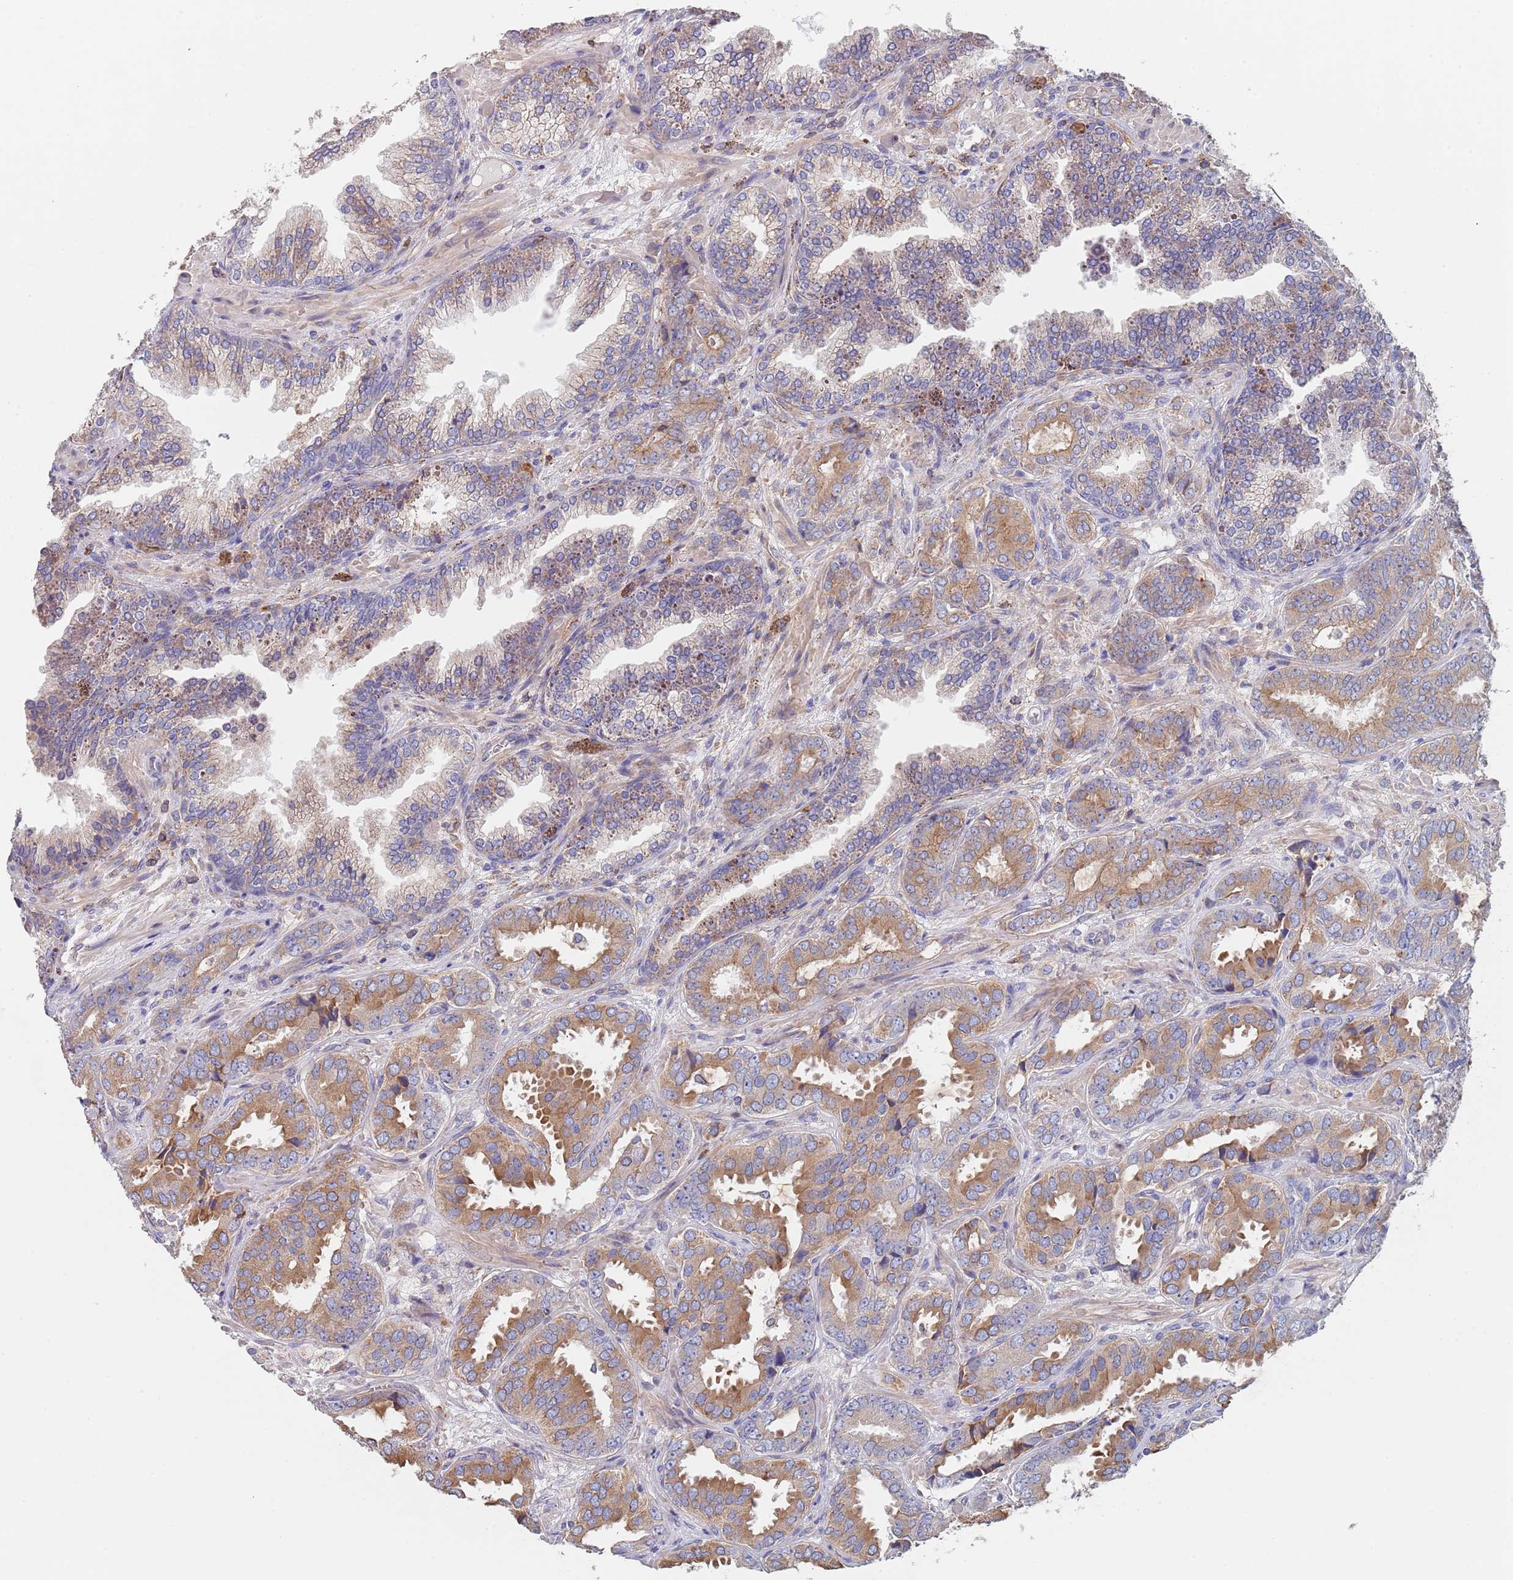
{"staining": {"intensity": "moderate", "quantity": ">75%", "location": "cytoplasmic/membranous"}, "tissue": "prostate cancer", "cell_type": "Tumor cells", "image_type": "cancer", "snomed": [{"axis": "morphology", "description": "Adenocarcinoma, High grade"}, {"axis": "topography", "description": "Prostate"}], "caption": "A micrograph of human adenocarcinoma (high-grade) (prostate) stained for a protein shows moderate cytoplasmic/membranous brown staining in tumor cells. Using DAB (3,3'-diaminobenzidine) (brown) and hematoxylin (blue) stains, captured at high magnification using brightfield microscopy.", "gene": "DCUN1D3", "patient": {"sex": "male", "age": 71}}